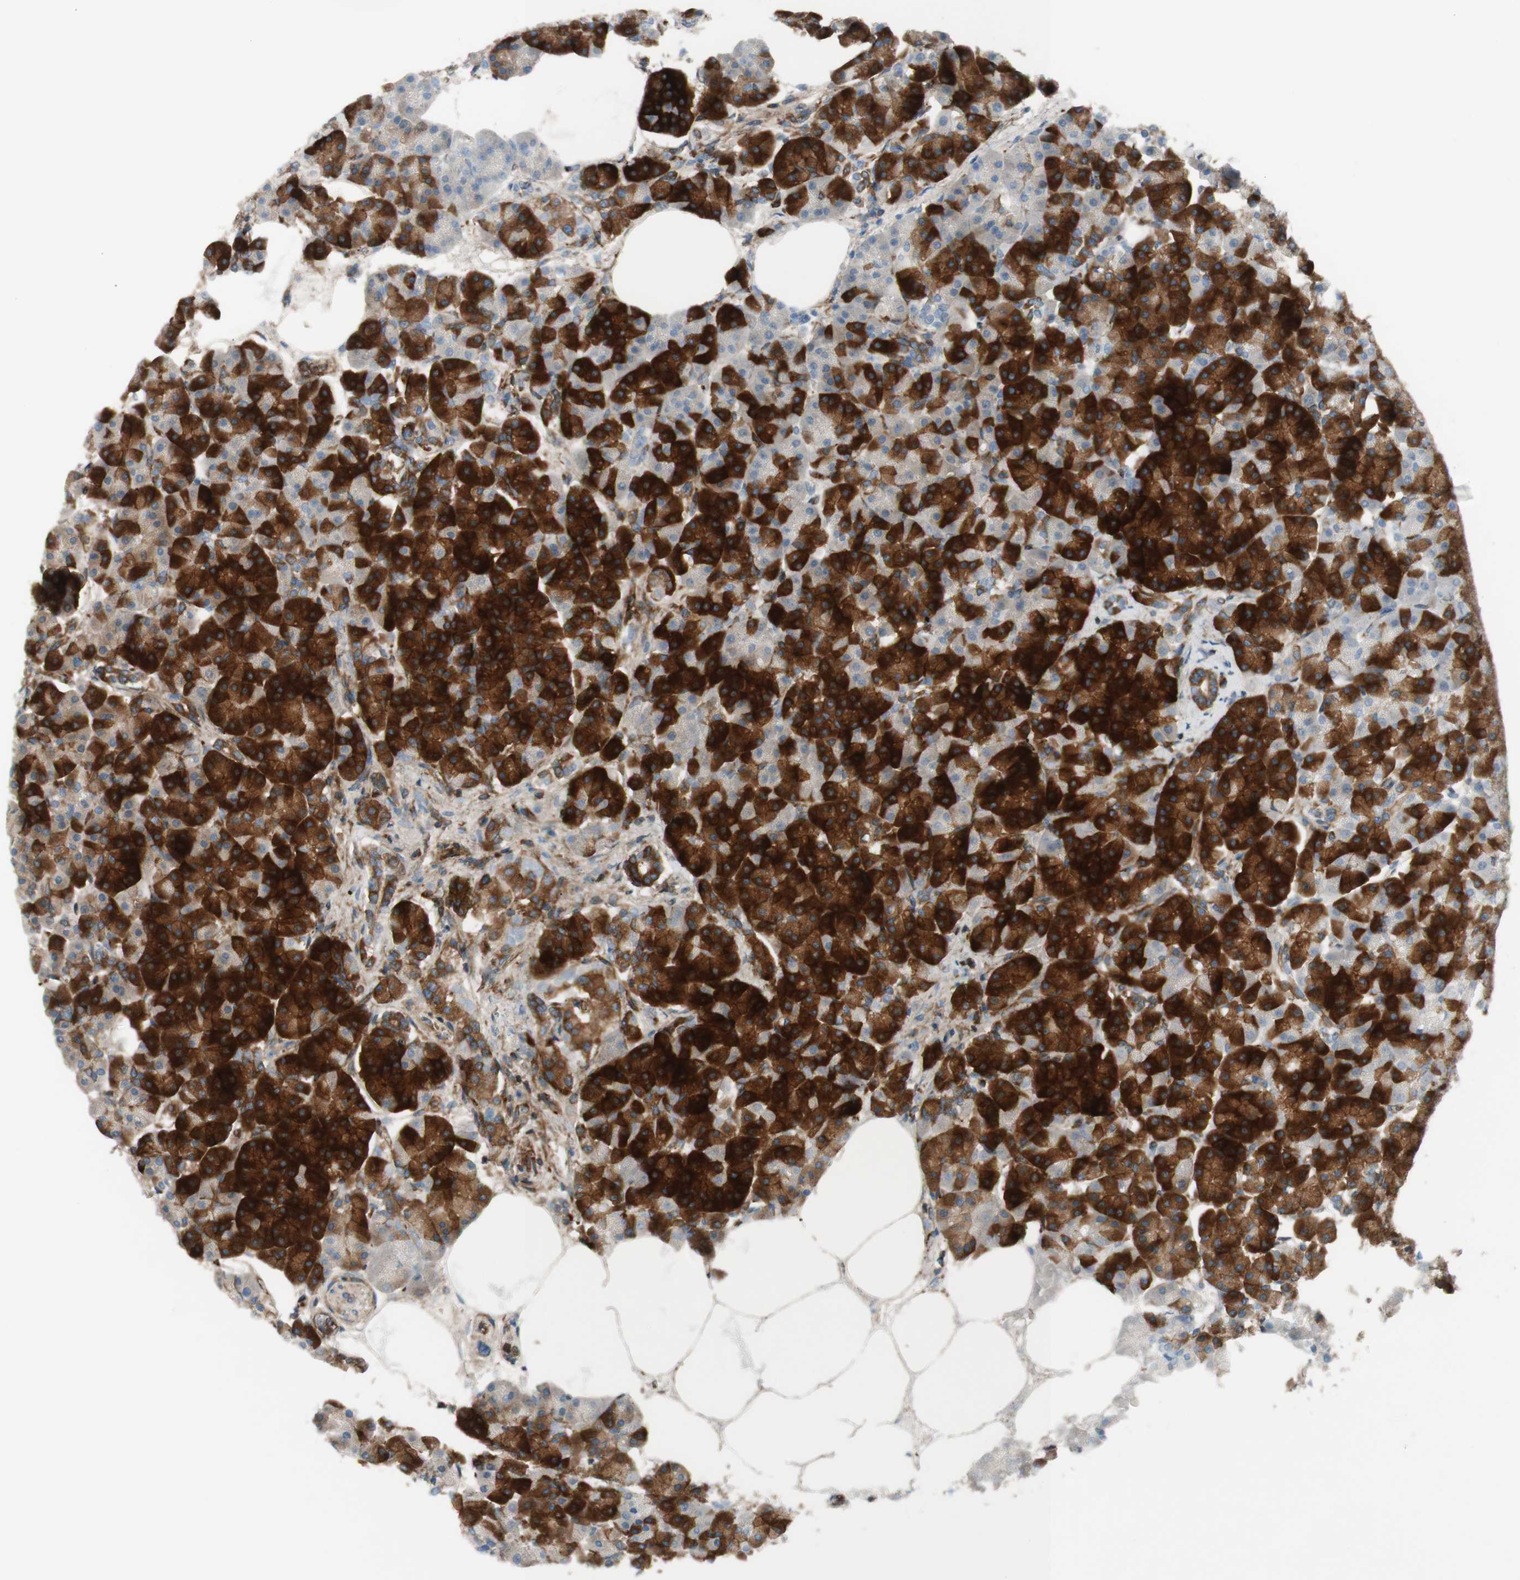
{"staining": {"intensity": "strong", "quantity": ">75%", "location": "cytoplasmic/membranous"}, "tissue": "pancreas", "cell_type": "Exocrine glandular cells", "image_type": "normal", "snomed": [{"axis": "morphology", "description": "Normal tissue, NOS"}, {"axis": "topography", "description": "Pancreas"}], "caption": "Immunohistochemical staining of unremarkable pancreas reveals high levels of strong cytoplasmic/membranous positivity in approximately >75% of exocrine glandular cells.", "gene": "CCN4", "patient": {"sex": "female", "age": 70}}